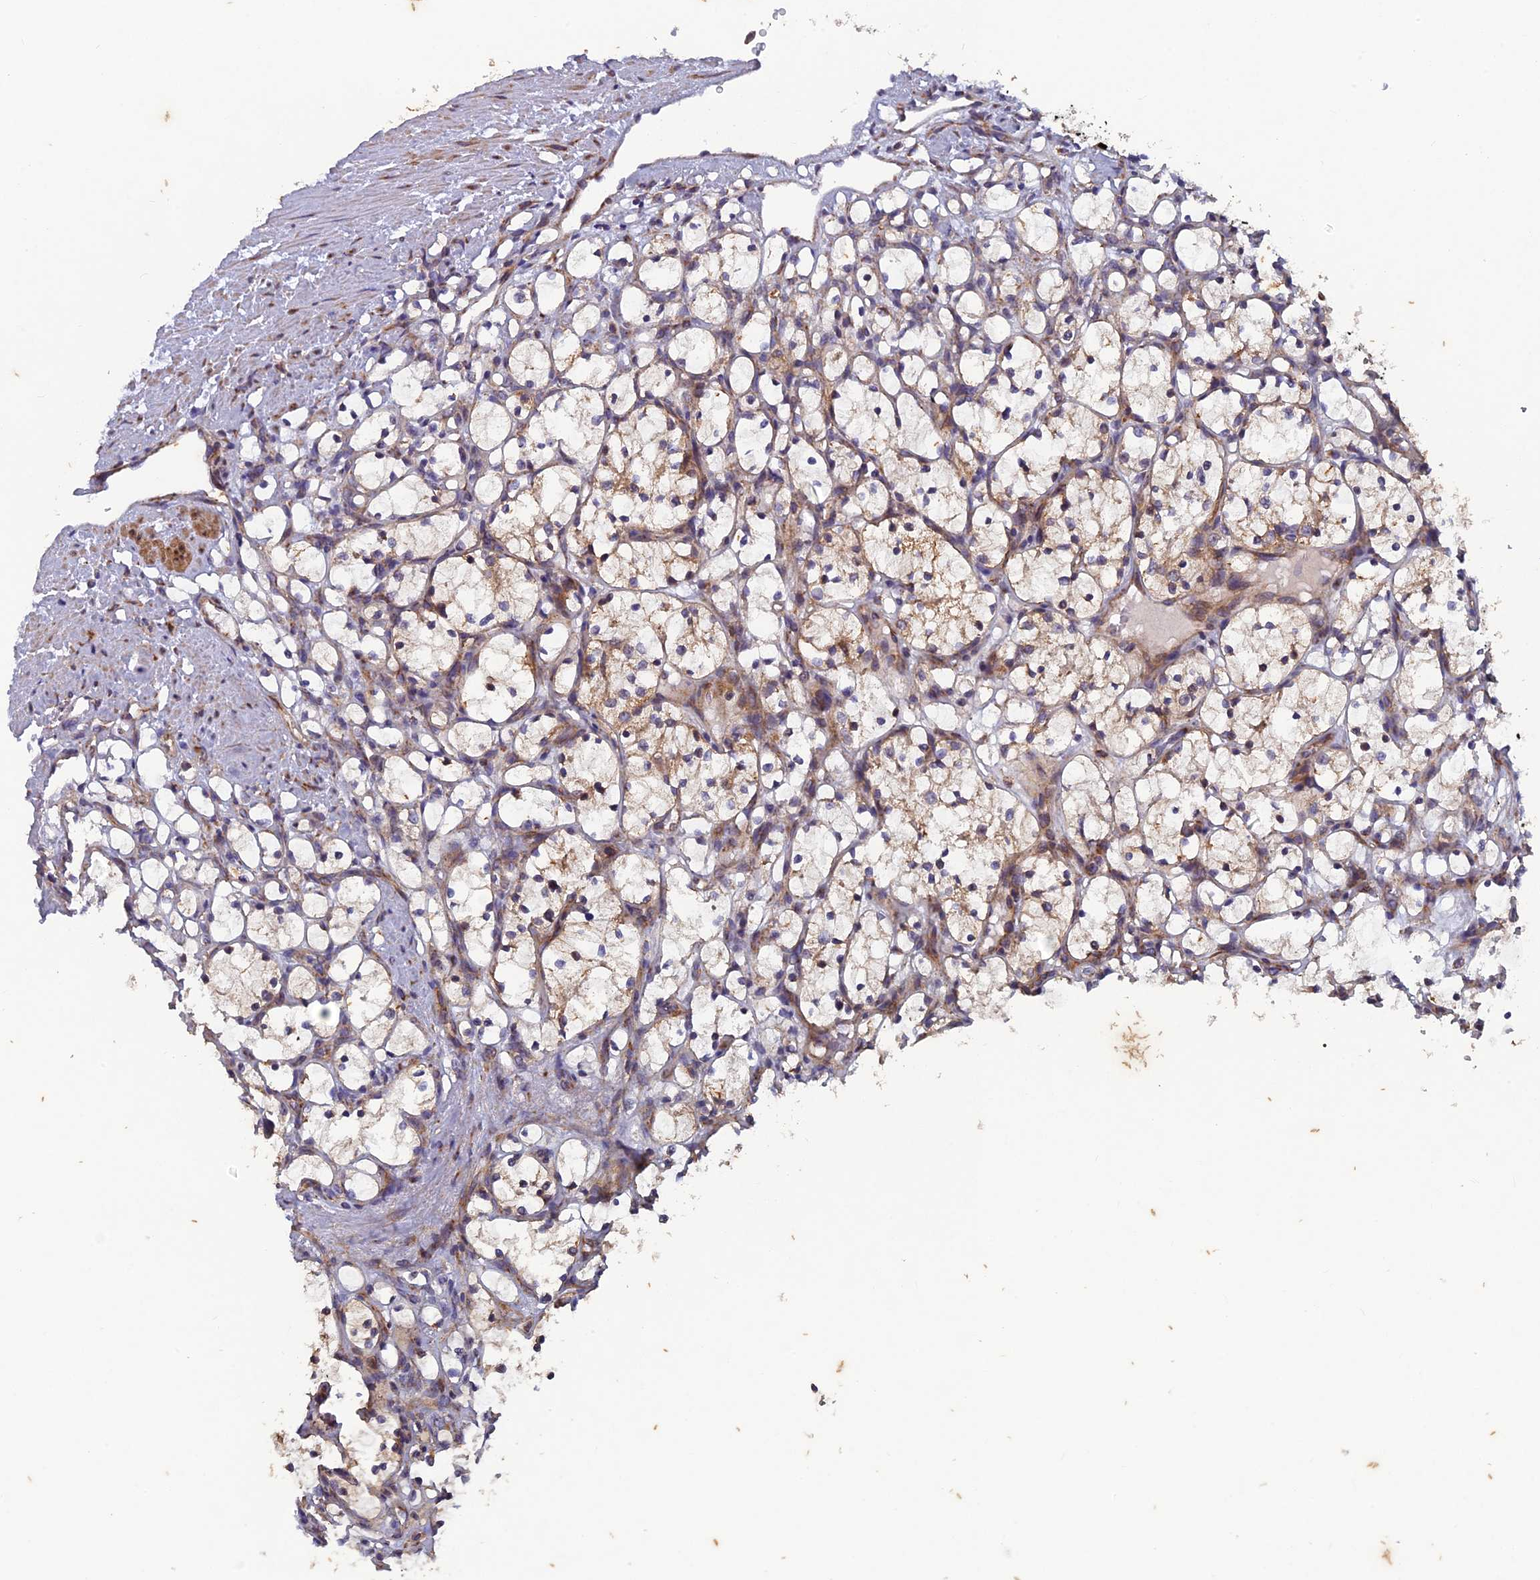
{"staining": {"intensity": "moderate", "quantity": "<25%", "location": "cytoplasmic/membranous"}, "tissue": "renal cancer", "cell_type": "Tumor cells", "image_type": "cancer", "snomed": [{"axis": "morphology", "description": "Adenocarcinoma, NOS"}, {"axis": "topography", "description": "Kidney"}], "caption": "A brown stain labels moderate cytoplasmic/membranous expression of a protein in human adenocarcinoma (renal) tumor cells.", "gene": "AP4S1", "patient": {"sex": "female", "age": 69}}